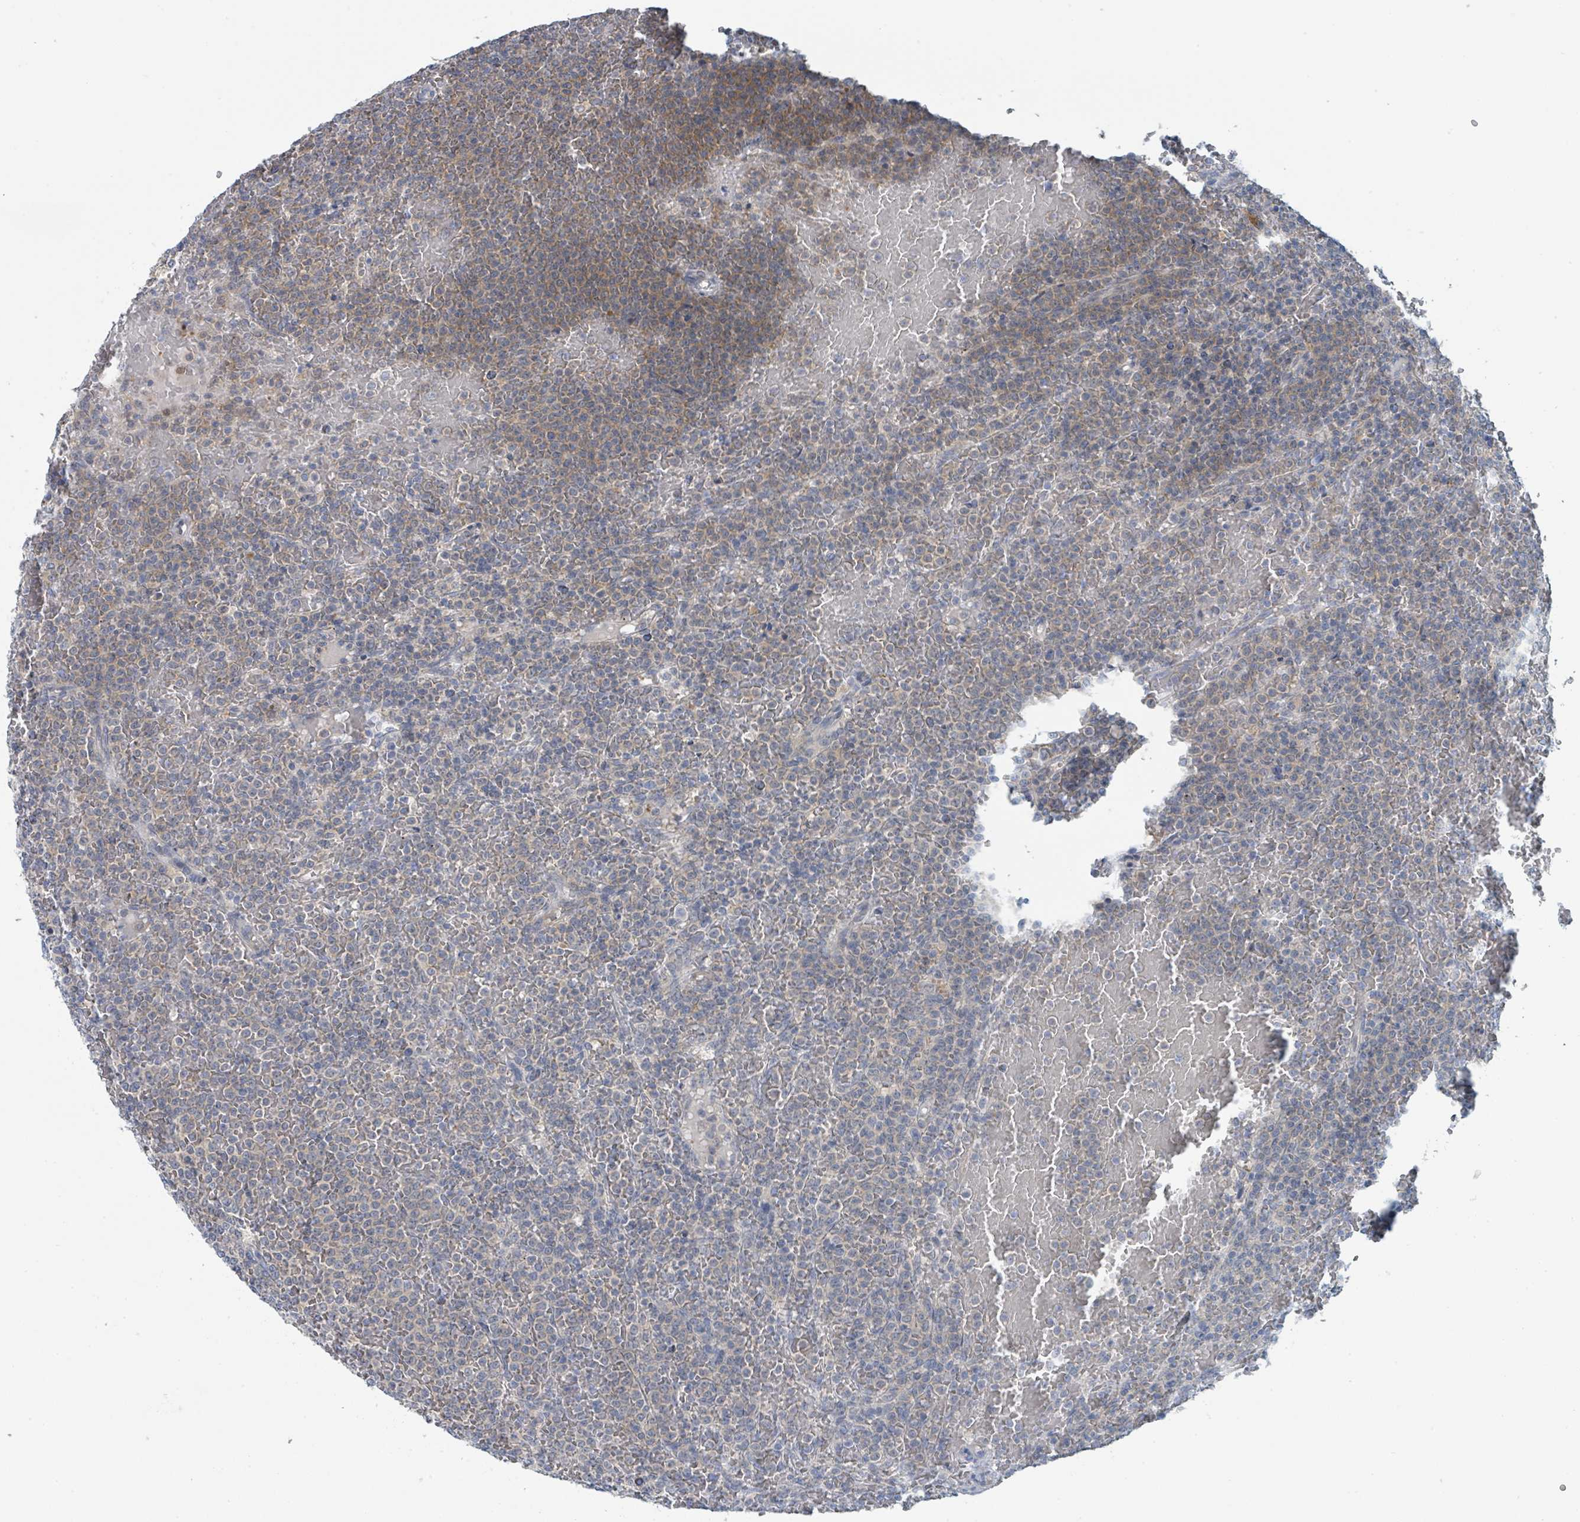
{"staining": {"intensity": "moderate", "quantity": "25%-75%", "location": "cytoplasmic/membranous"}, "tissue": "lymphoma", "cell_type": "Tumor cells", "image_type": "cancer", "snomed": [{"axis": "morphology", "description": "Malignant lymphoma, non-Hodgkin's type, Low grade"}, {"axis": "topography", "description": "Spleen"}], "caption": "An immunohistochemistry (IHC) photomicrograph of tumor tissue is shown. Protein staining in brown highlights moderate cytoplasmic/membranous positivity in low-grade malignant lymphoma, non-Hodgkin's type within tumor cells.", "gene": "ANKRD55", "patient": {"sex": "male", "age": 60}}